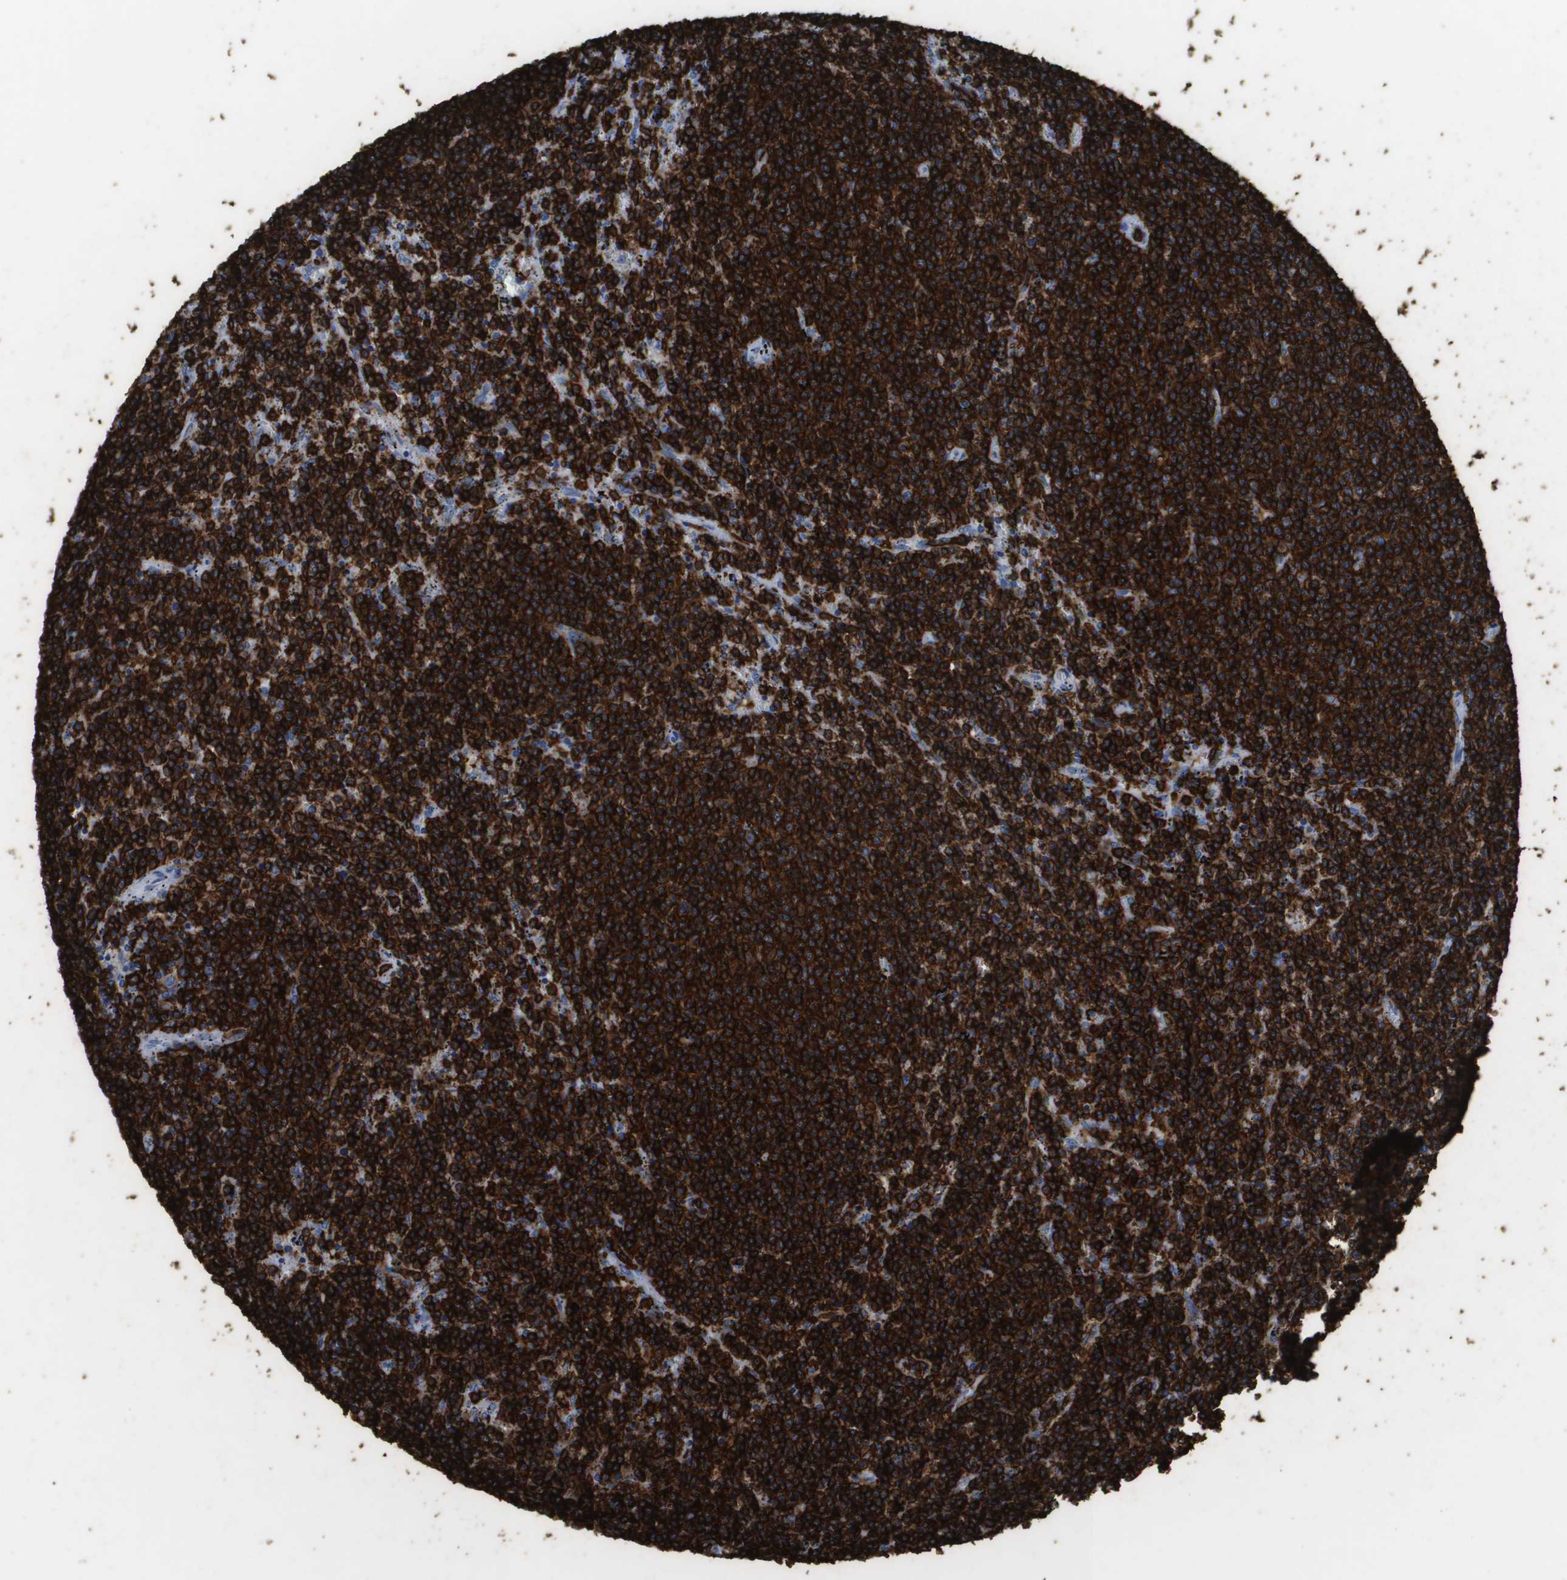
{"staining": {"intensity": "strong", "quantity": ">75%", "location": "cytoplasmic/membranous"}, "tissue": "lymphoma", "cell_type": "Tumor cells", "image_type": "cancer", "snomed": [{"axis": "morphology", "description": "Malignant lymphoma, non-Hodgkin's type, Low grade"}, {"axis": "topography", "description": "Spleen"}], "caption": "High-power microscopy captured an IHC image of lymphoma, revealing strong cytoplasmic/membranous staining in about >75% of tumor cells. The staining was performed using DAB (3,3'-diaminobenzidine) to visualize the protein expression in brown, while the nuclei were stained in blue with hematoxylin (Magnification: 20x).", "gene": "MS4A1", "patient": {"sex": "female", "age": 50}}